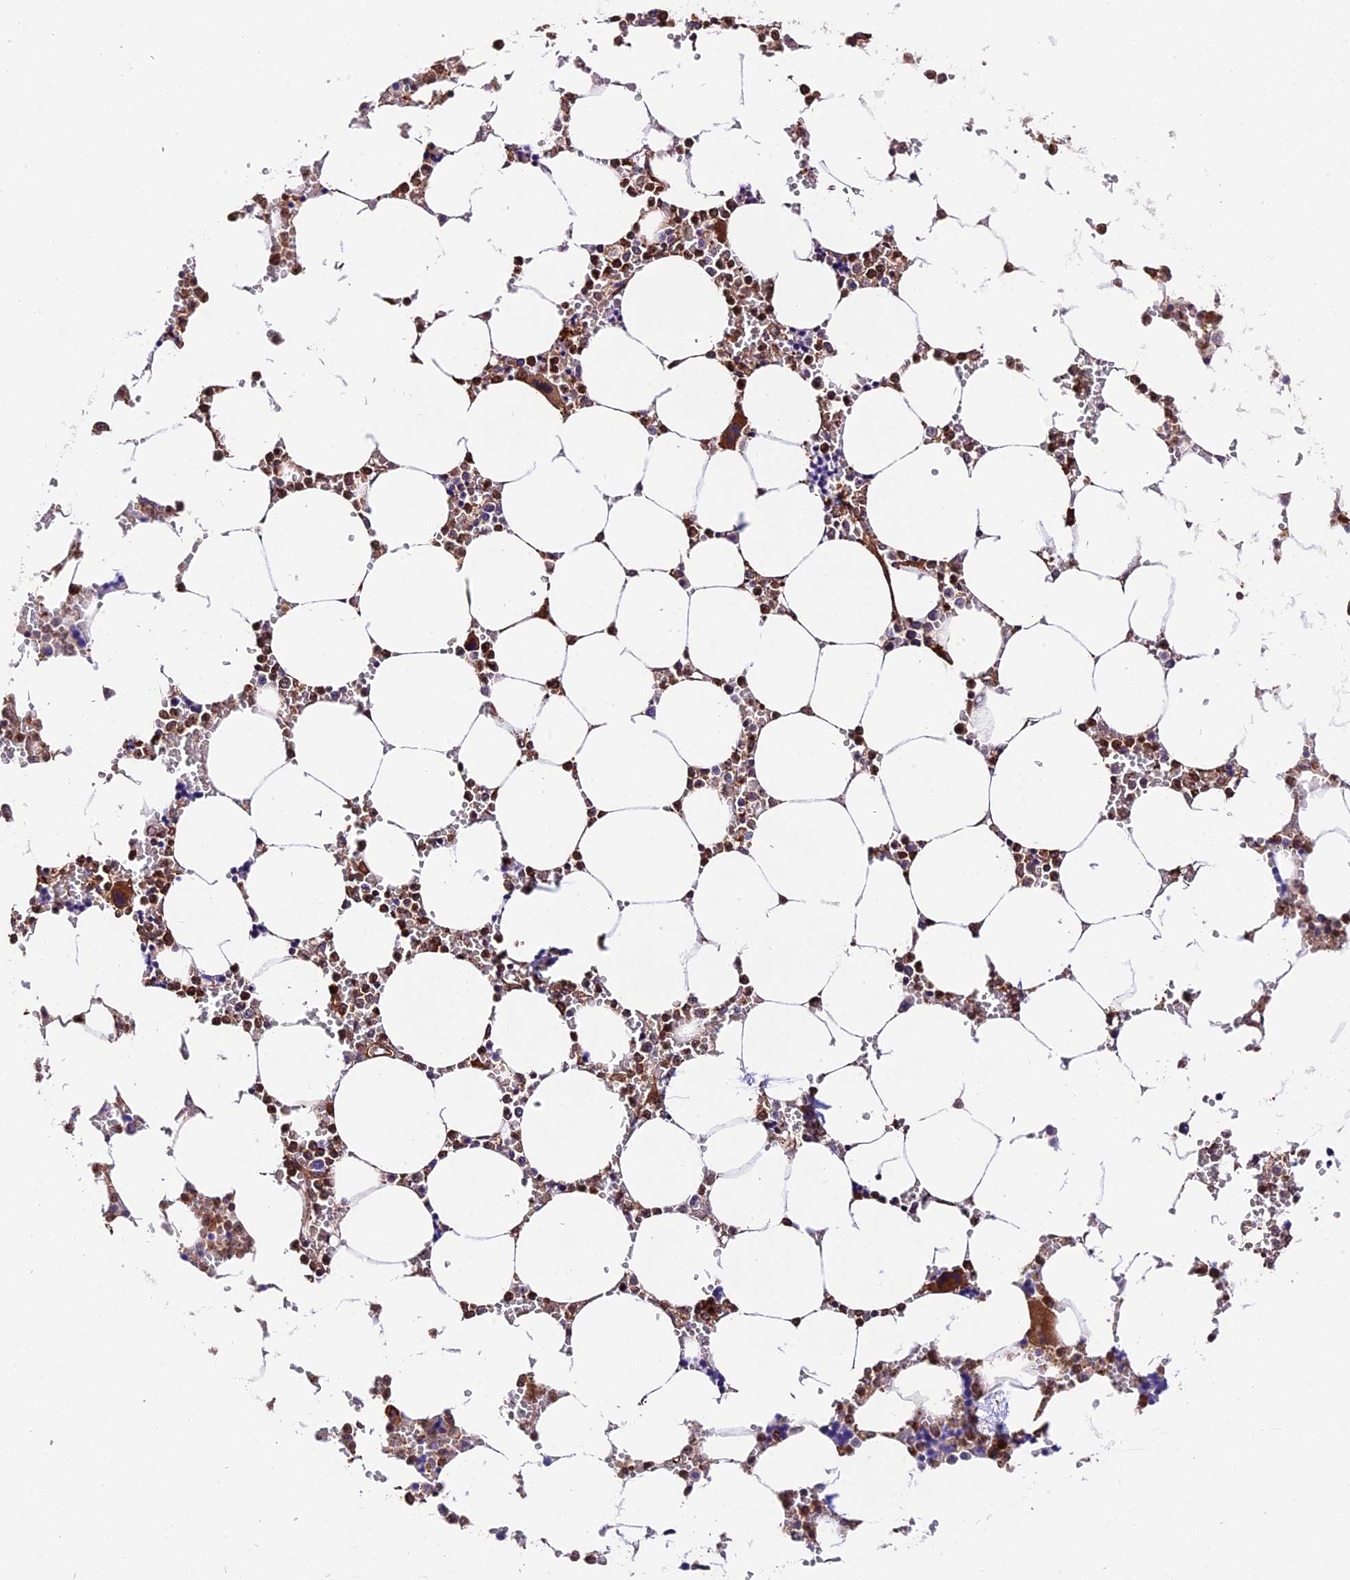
{"staining": {"intensity": "moderate", "quantity": ">75%", "location": "cytoplasmic/membranous"}, "tissue": "bone marrow", "cell_type": "Hematopoietic cells", "image_type": "normal", "snomed": [{"axis": "morphology", "description": "Normal tissue, NOS"}, {"axis": "topography", "description": "Bone marrow"}], "caption": "Hematopoietic cells demonstrate moderate cytoplasmic/membranous staining in about >75% of cells in unremarkable bone marrow.", "gene": "HERPUD1", "patient": {"sex": "male", "age": 64}}